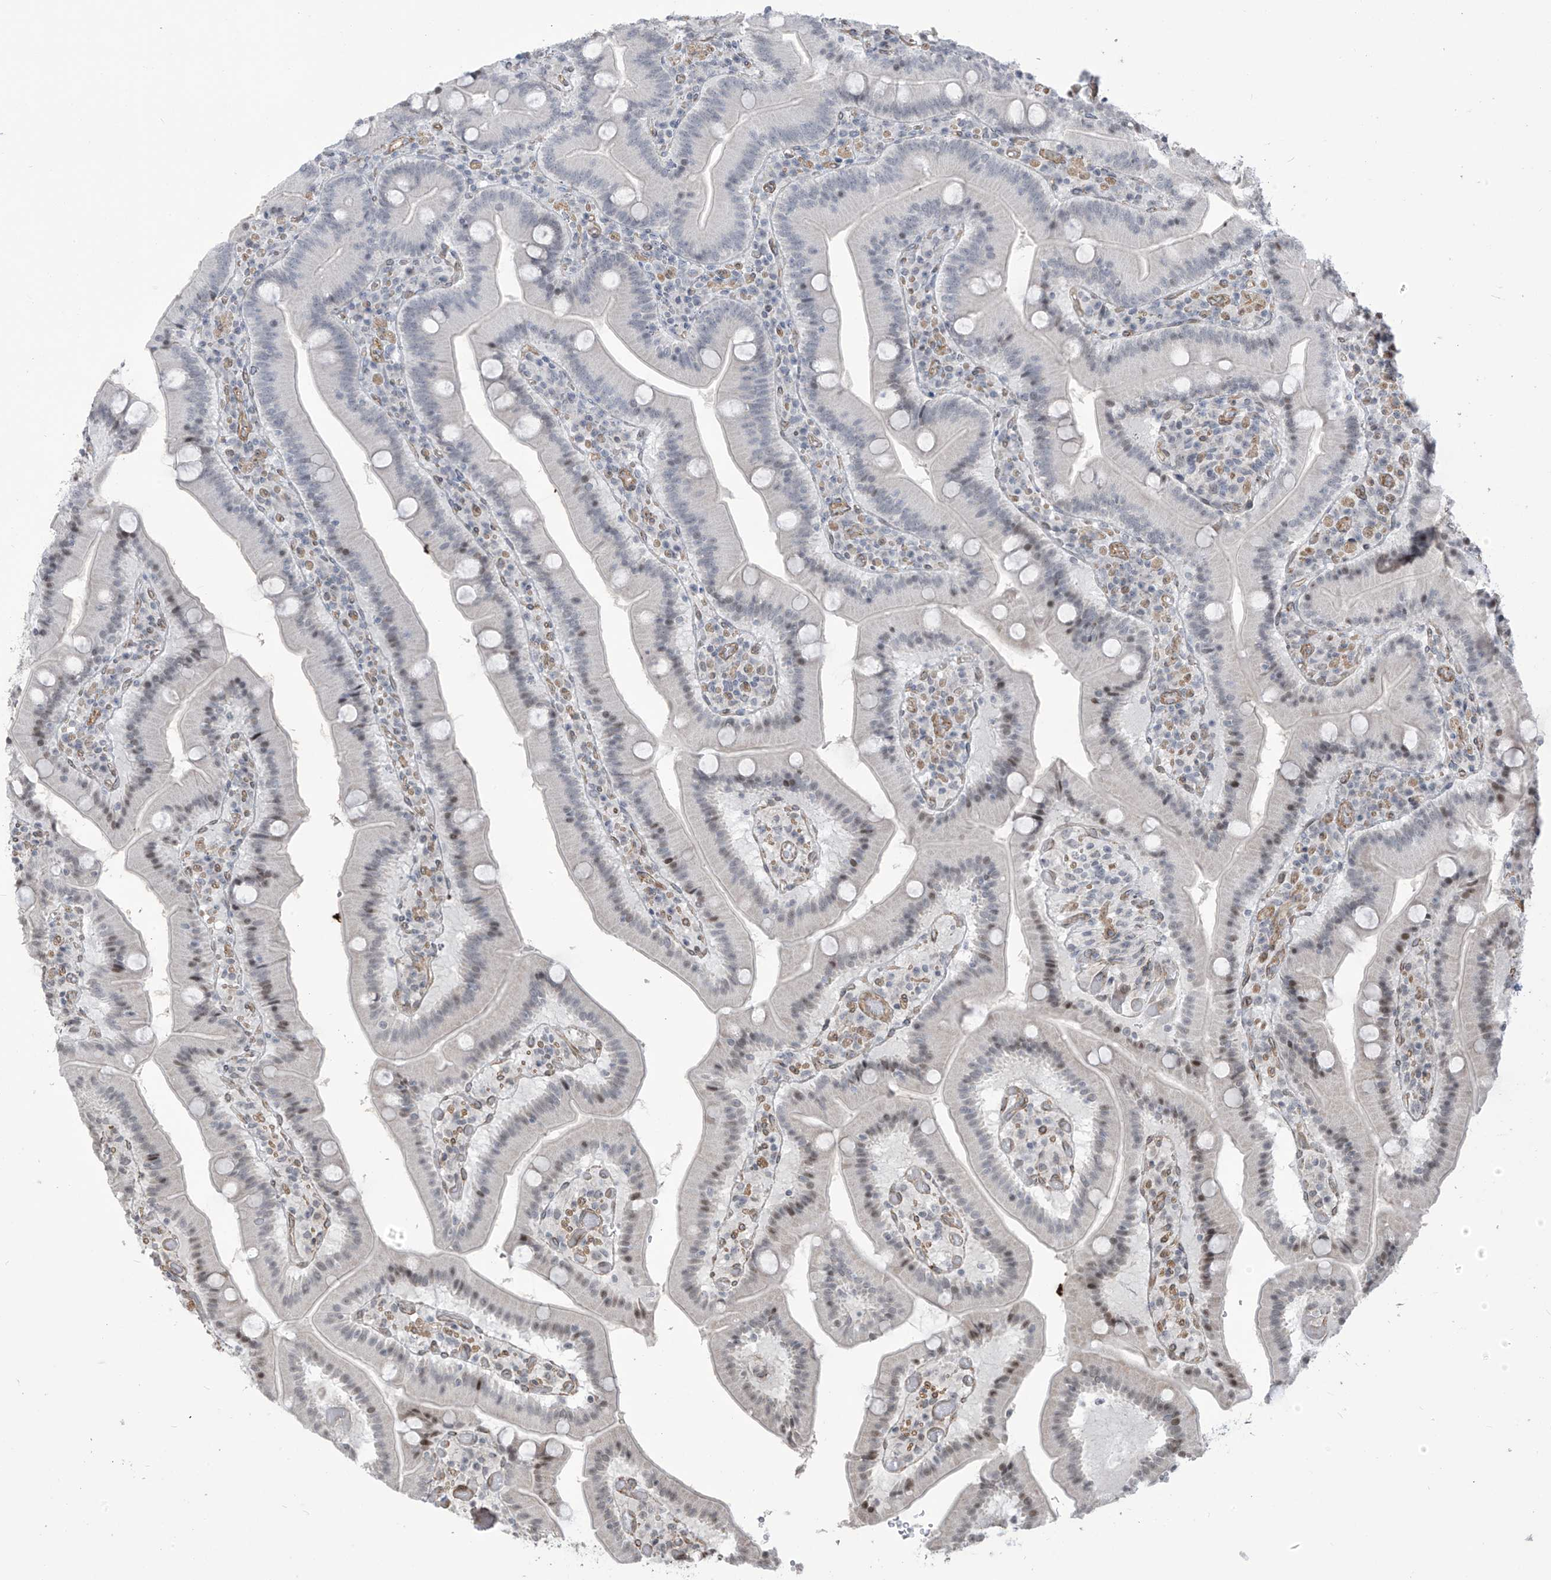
{"staining": {"intensity": "weak", "quantity": "<25%", "location": "nuclear"}, "tissue": "duodenum", "cell_type": "Glandular cells", "image_type": "normal", "snomed": [{"axis": "morphology", "description": "Normal tissue, NOS"}, {"axis": "topography", "description": "Duodenum"}], "caption": "DAB (3,3'-diaminobenzidine) immunohistochemical staining of unremarkable human duodenum demonstrates no significant positivity in glandular cells. Nuclei are stained in blue.", "gene": "METAP1D", "patient": {"sex": "female", "age": 62}}